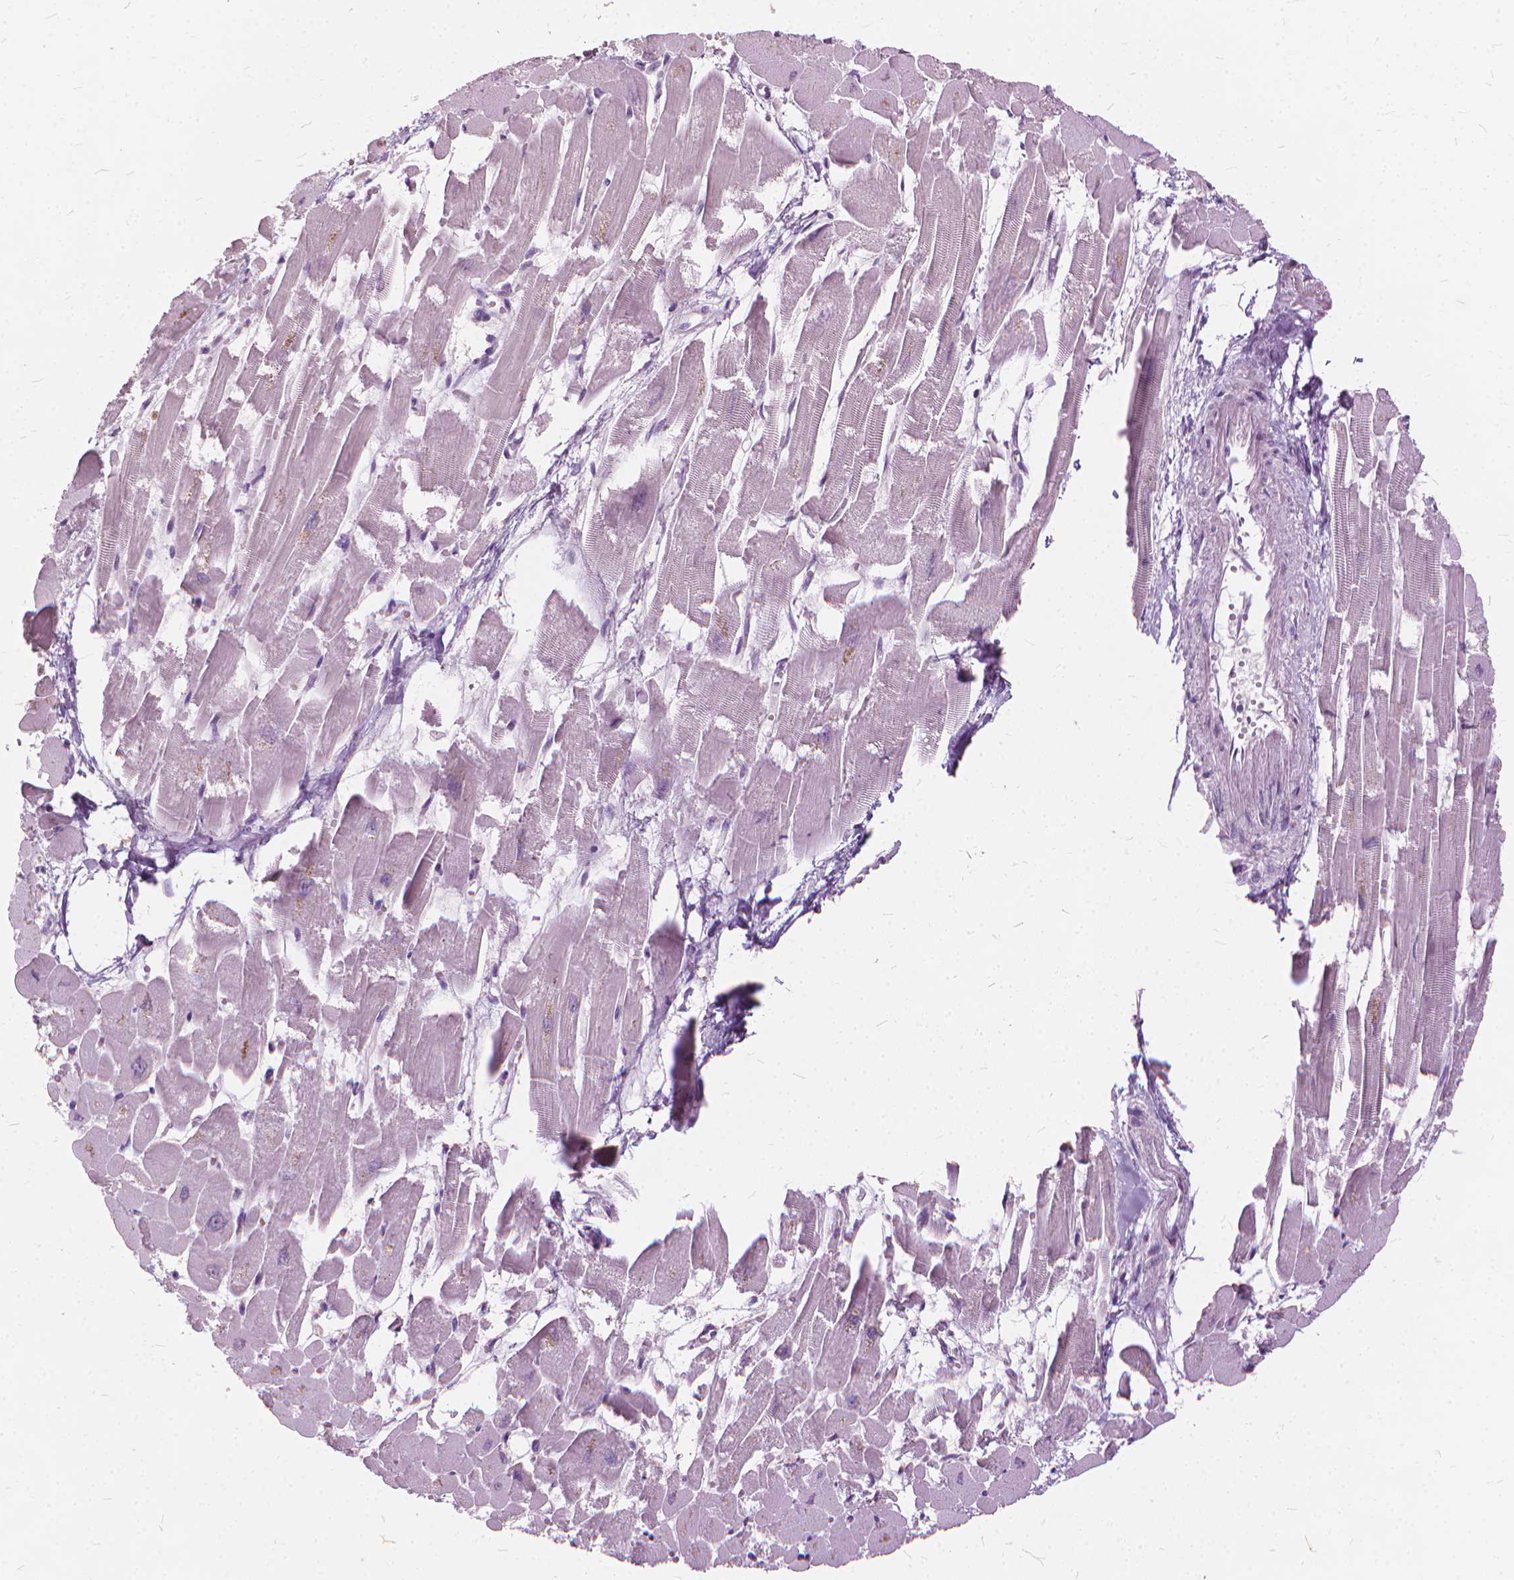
{"staining": {"intensity": "negative", "quantity": "none", "location": "none"}, "tissue": "heart muscle", "cell_type": "Cardiomyocytes", "image_type": "normal", "snomed": [{"axis": "morphology", "description": "Normal tissue, NOS"}, {"axis": "topography", "description": "Heart"}], "caption": "This is an IHC histopathology image of unremarkable human heart muscle. There is no expression in cardiomyocytes.", "gene": "DNM1", "patient": {"sex": "female", "age": 52}}